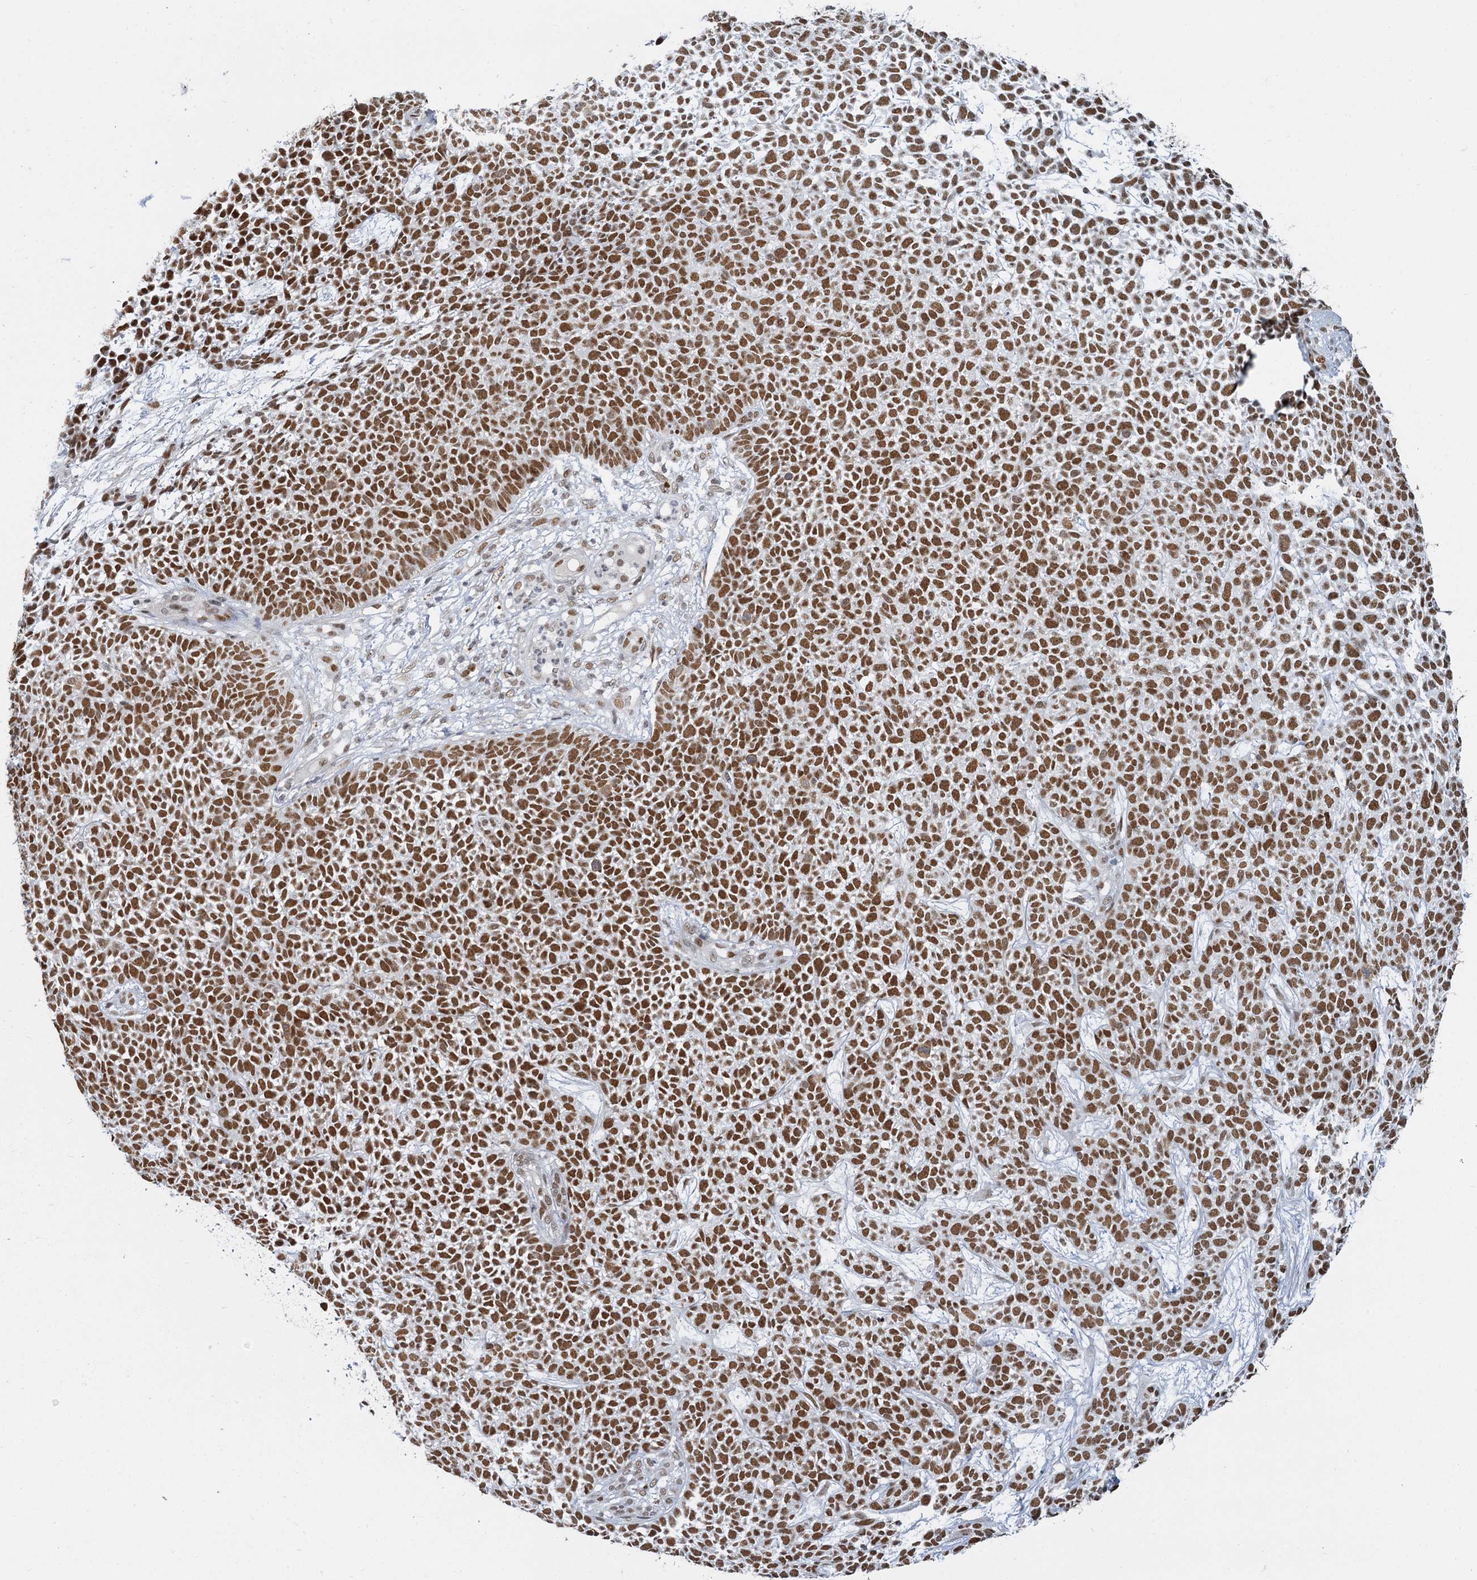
{"staining": {"intensity": "strong", "quantity": ">75%", "location": "nuclear"}, "tissue": "skin cancer", "cell_type": "Tumor cells", "image_type": "cancer", "snomed": [{"axis": "morphology", "description": "Basal cell carcinoma"}, {"axis": "topography", "description": "Skin"}], "caption": "Immunohistochemistry (IHC) (DAB (3,3'-diaminobenzidine)) staining of basal cell carcinoma (skin) reveals strong nuclear protein positivity in about >75% of tumor cells.", "gene": "RPRD1A", "patient": {"sex": "female", "age": 84}}